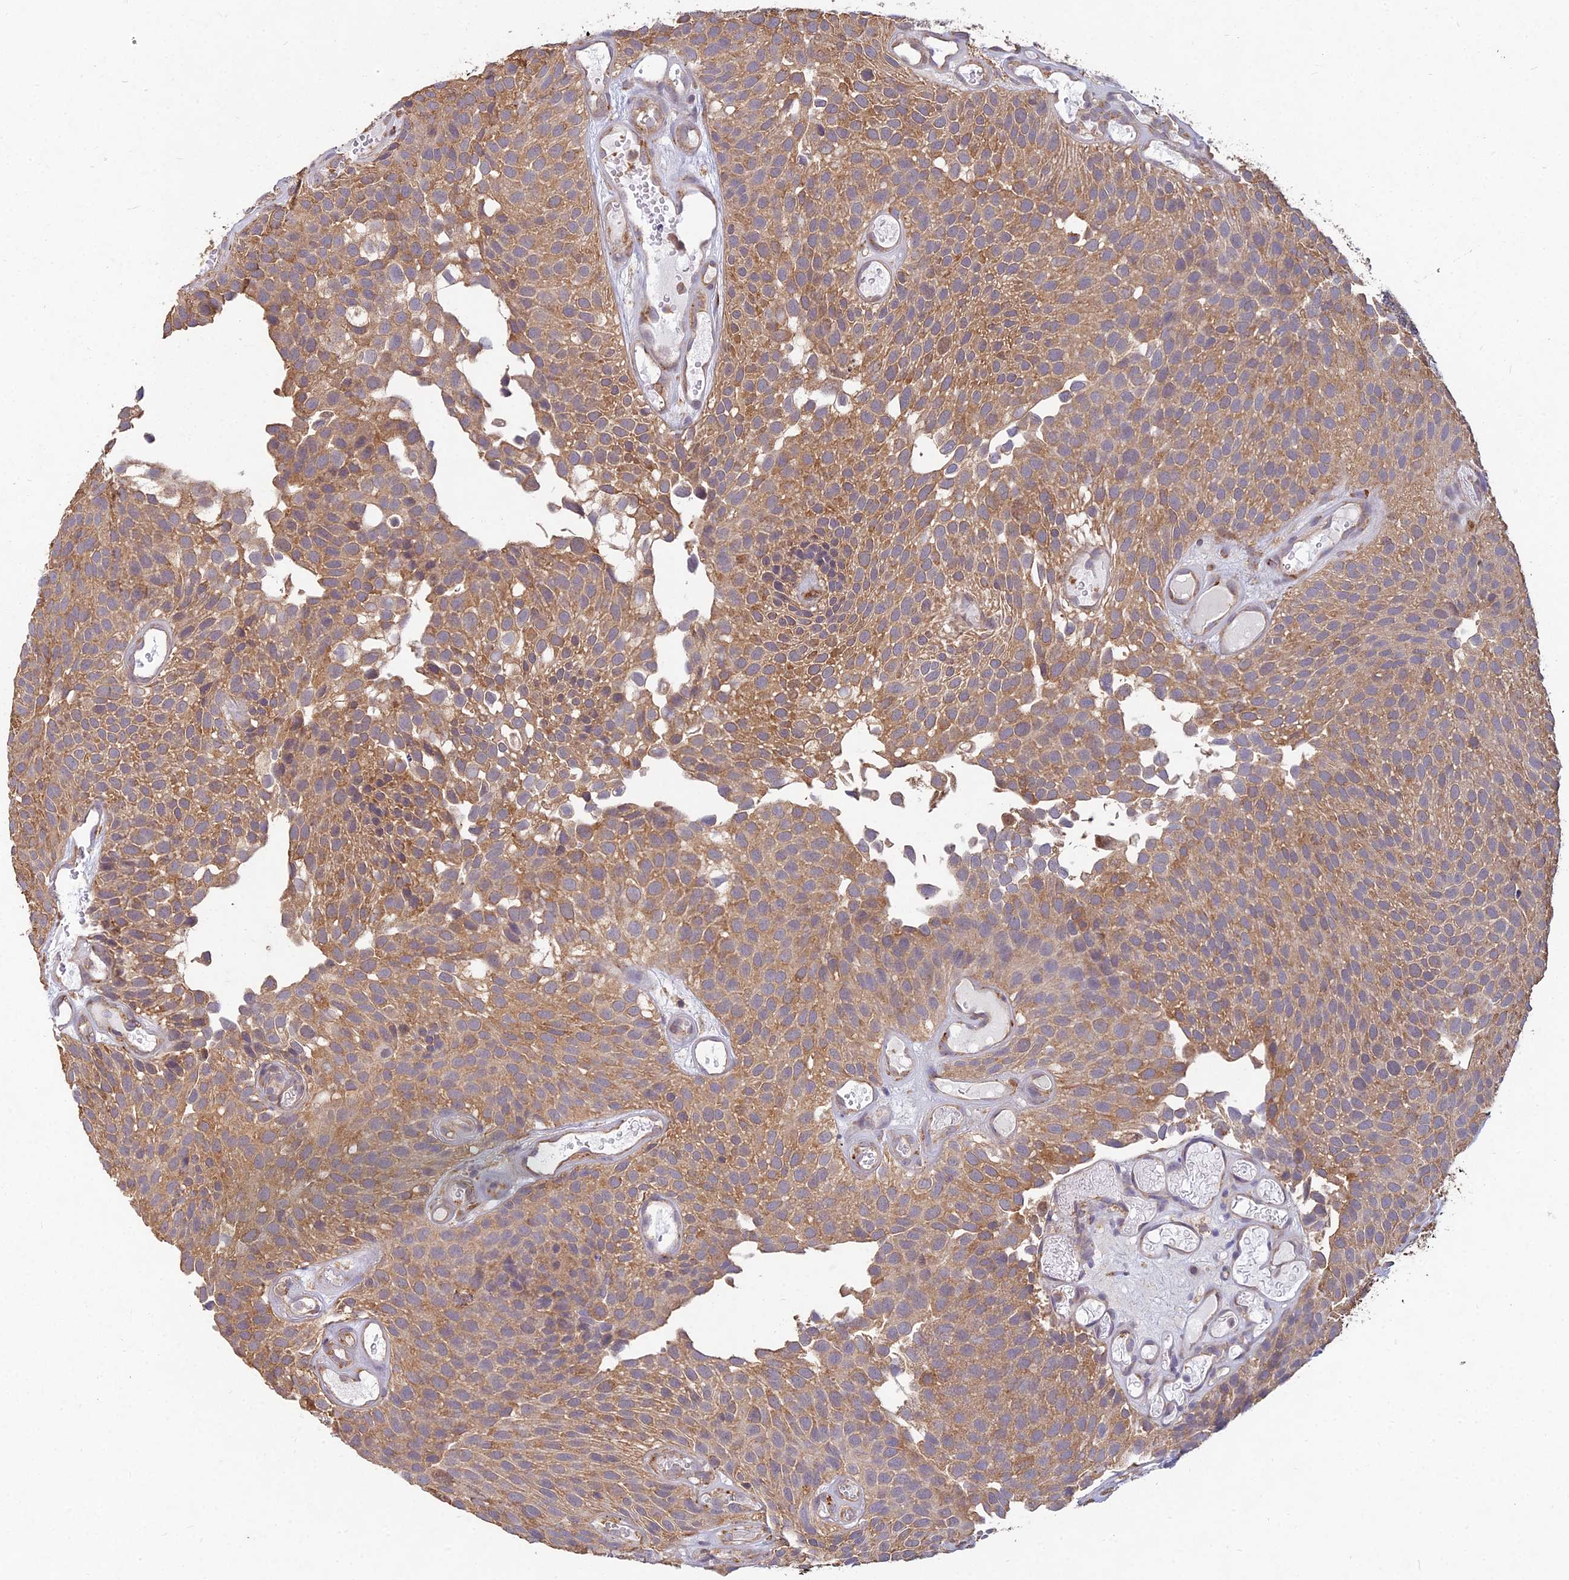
{"staining": {"intensity": "moderate", "quantity": ">75%", "location": "cytoplasmic/membranous"}, "tissue": "urothelial cancer", "cell_type": "Tumor cells", "image_type": "cancer", "snomed": [{"axis": "morphology", "description": "Urothelial carcinoma, Low grade"}, {"axis": "topography", "description": "Urinary bladder"}], "caption": "About >75% of tumor cells in urothelial cancer reveal moderate cytoplasmic/membranous protein positivity as visualized by brown immunohistochemical staining.", "gene": "NXNL2", "patient": {"sex": "male", "age": 89}}